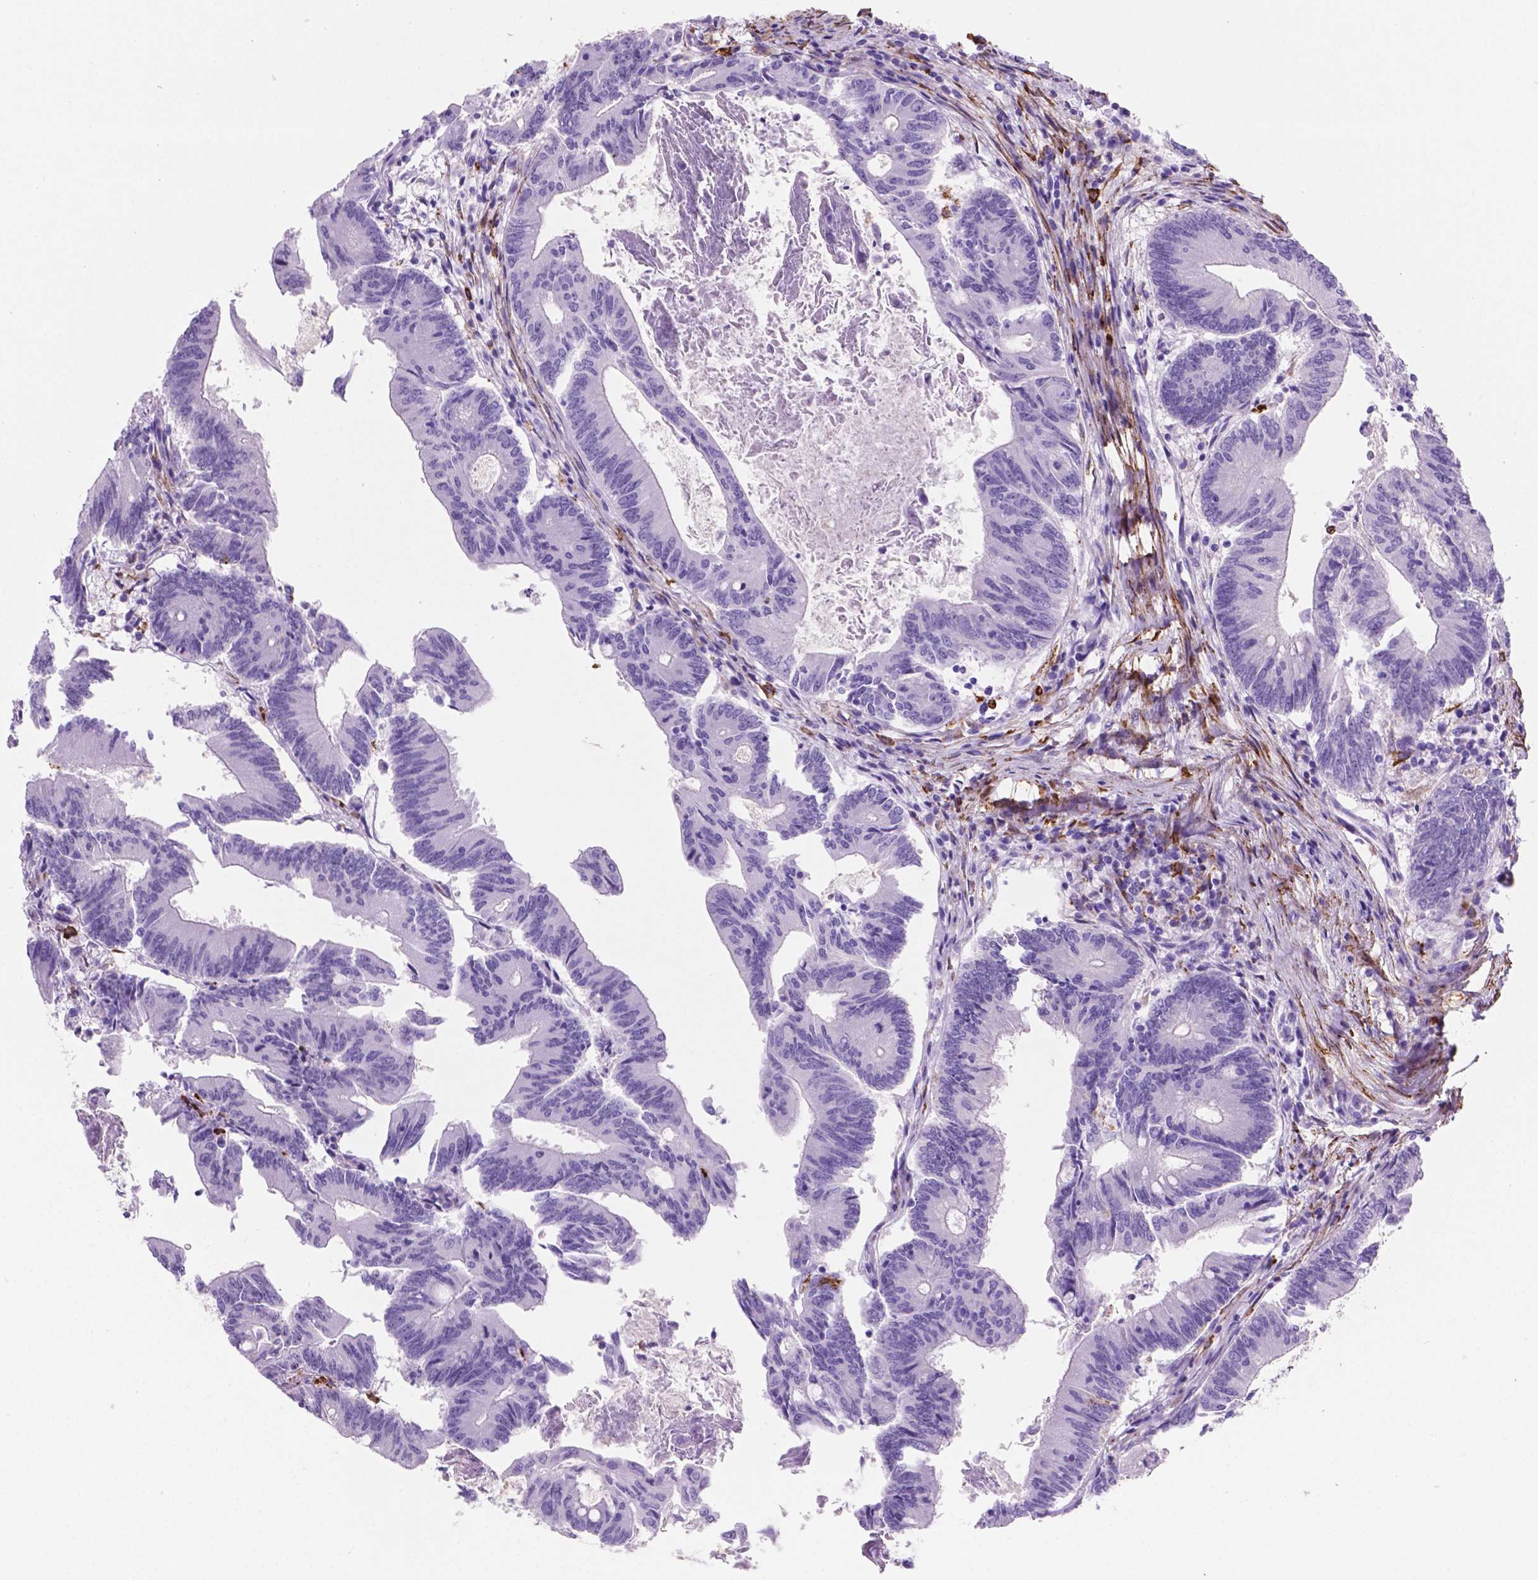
{"staining": {"intensity": "negative", "quantity": "none", "location": "none"}, "tissue": "colorectal cancer", "cell_type": "Tumor cells", "image_type": "cancer", "snomed": [{"axis": "morphology", "description": "Adenocarcinoma, NOS"}, {"axis": "topography", "description": "Colon"}], "caption": "The image displays no staining of tumor cells in colorectal cancer (adenocarcinoma).", "gene": "MACF1", "patient": {"sex": "female", "age": 70}}